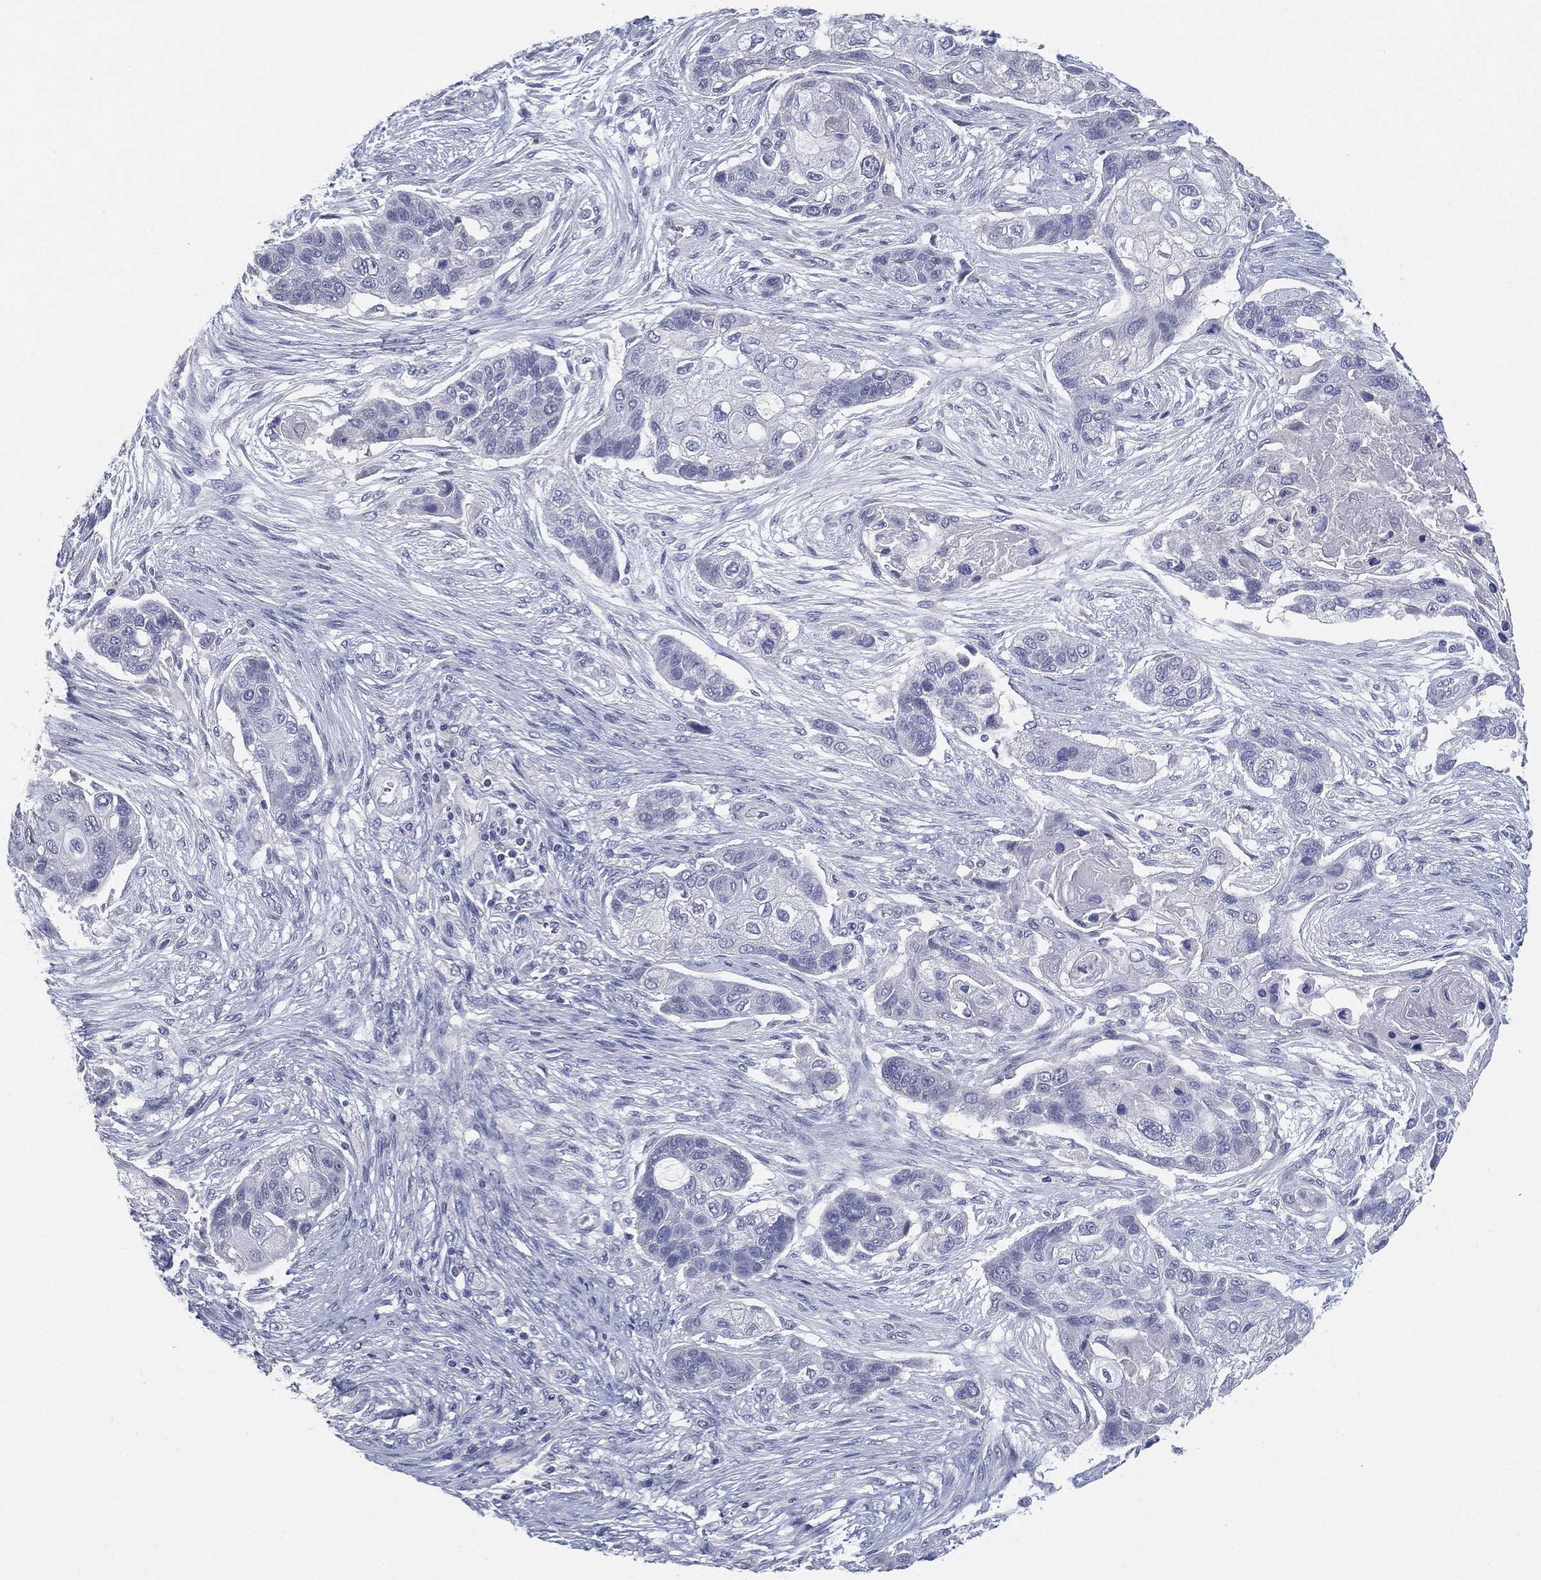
{"staining": {"intensity": "negative", "quantity": "none", "location": "none"}, "tissue": "lung cancer", "cell_type": "Tumor cells", "image_type": "cancer", "snomed": [{"axis": "morphology", "description": "Squamous cell carcinoma, NOS"}, {"axis": "topography", "description": "Lung"}], "caption": "Micrograph shows no significant protein staining in tumor cells of lung cancer (squamous cell carcinoma).", "gene": "KRT35", "patient": {"sex": "male", "age": 69}}